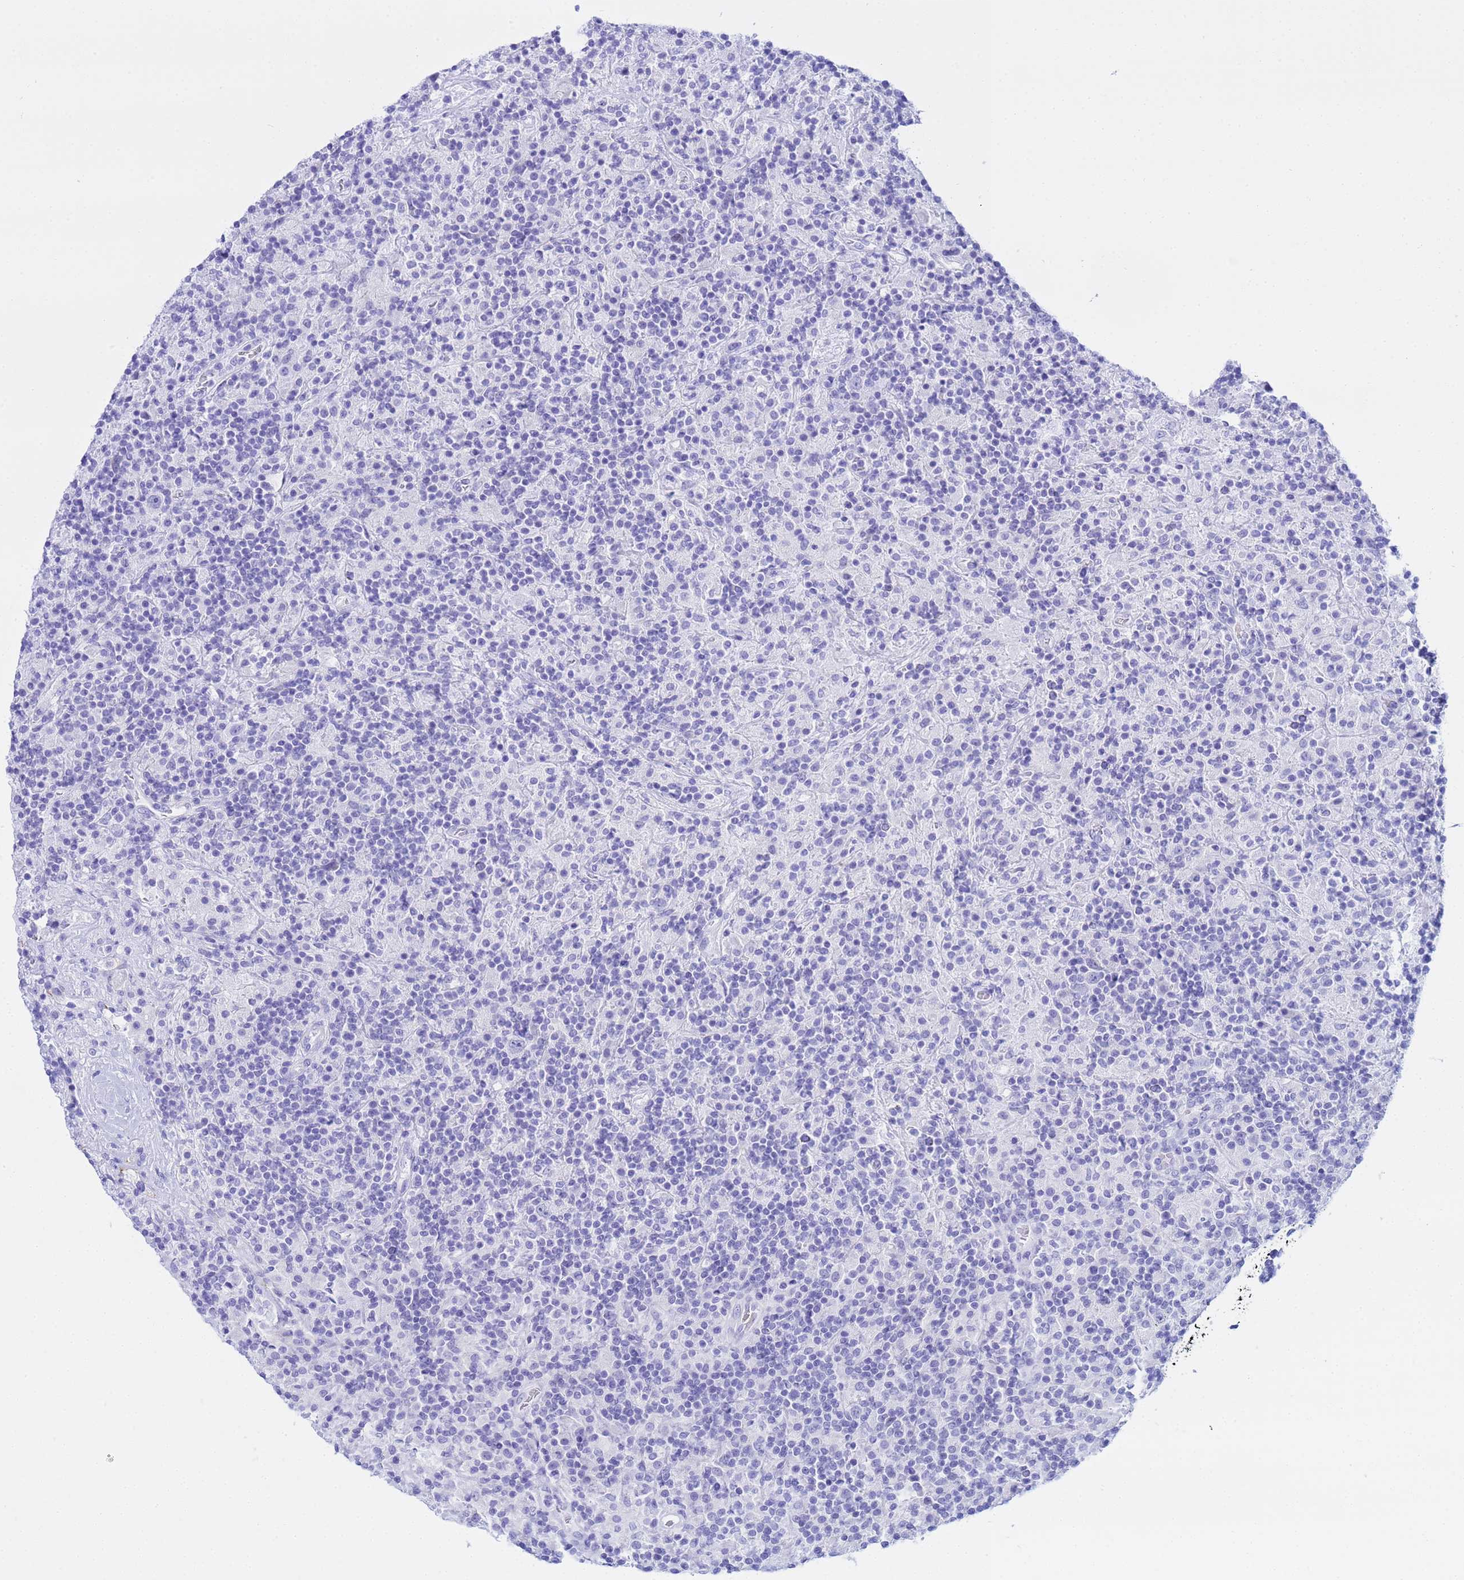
{"staining": {"intensity": "negative", "quantity": "none", "location": "none"}, "tissue": "lymphoma", "cell_type": "Tumor cells", "image_type": "cancer", "snomed": [{"axis": "morphology", "description": "Hodgkin's disease, NOS"}, {"axis": "topography", "description": "Lymph node"}], "caption": "High magnification brightfield microscopy of lymphoma stained with DAB (brown) and counterstained with hematoxylin (blue): tumor cells show no significant expression.", "gene": "AQP12A", "patient": {"sex": "male", "age": 70}}